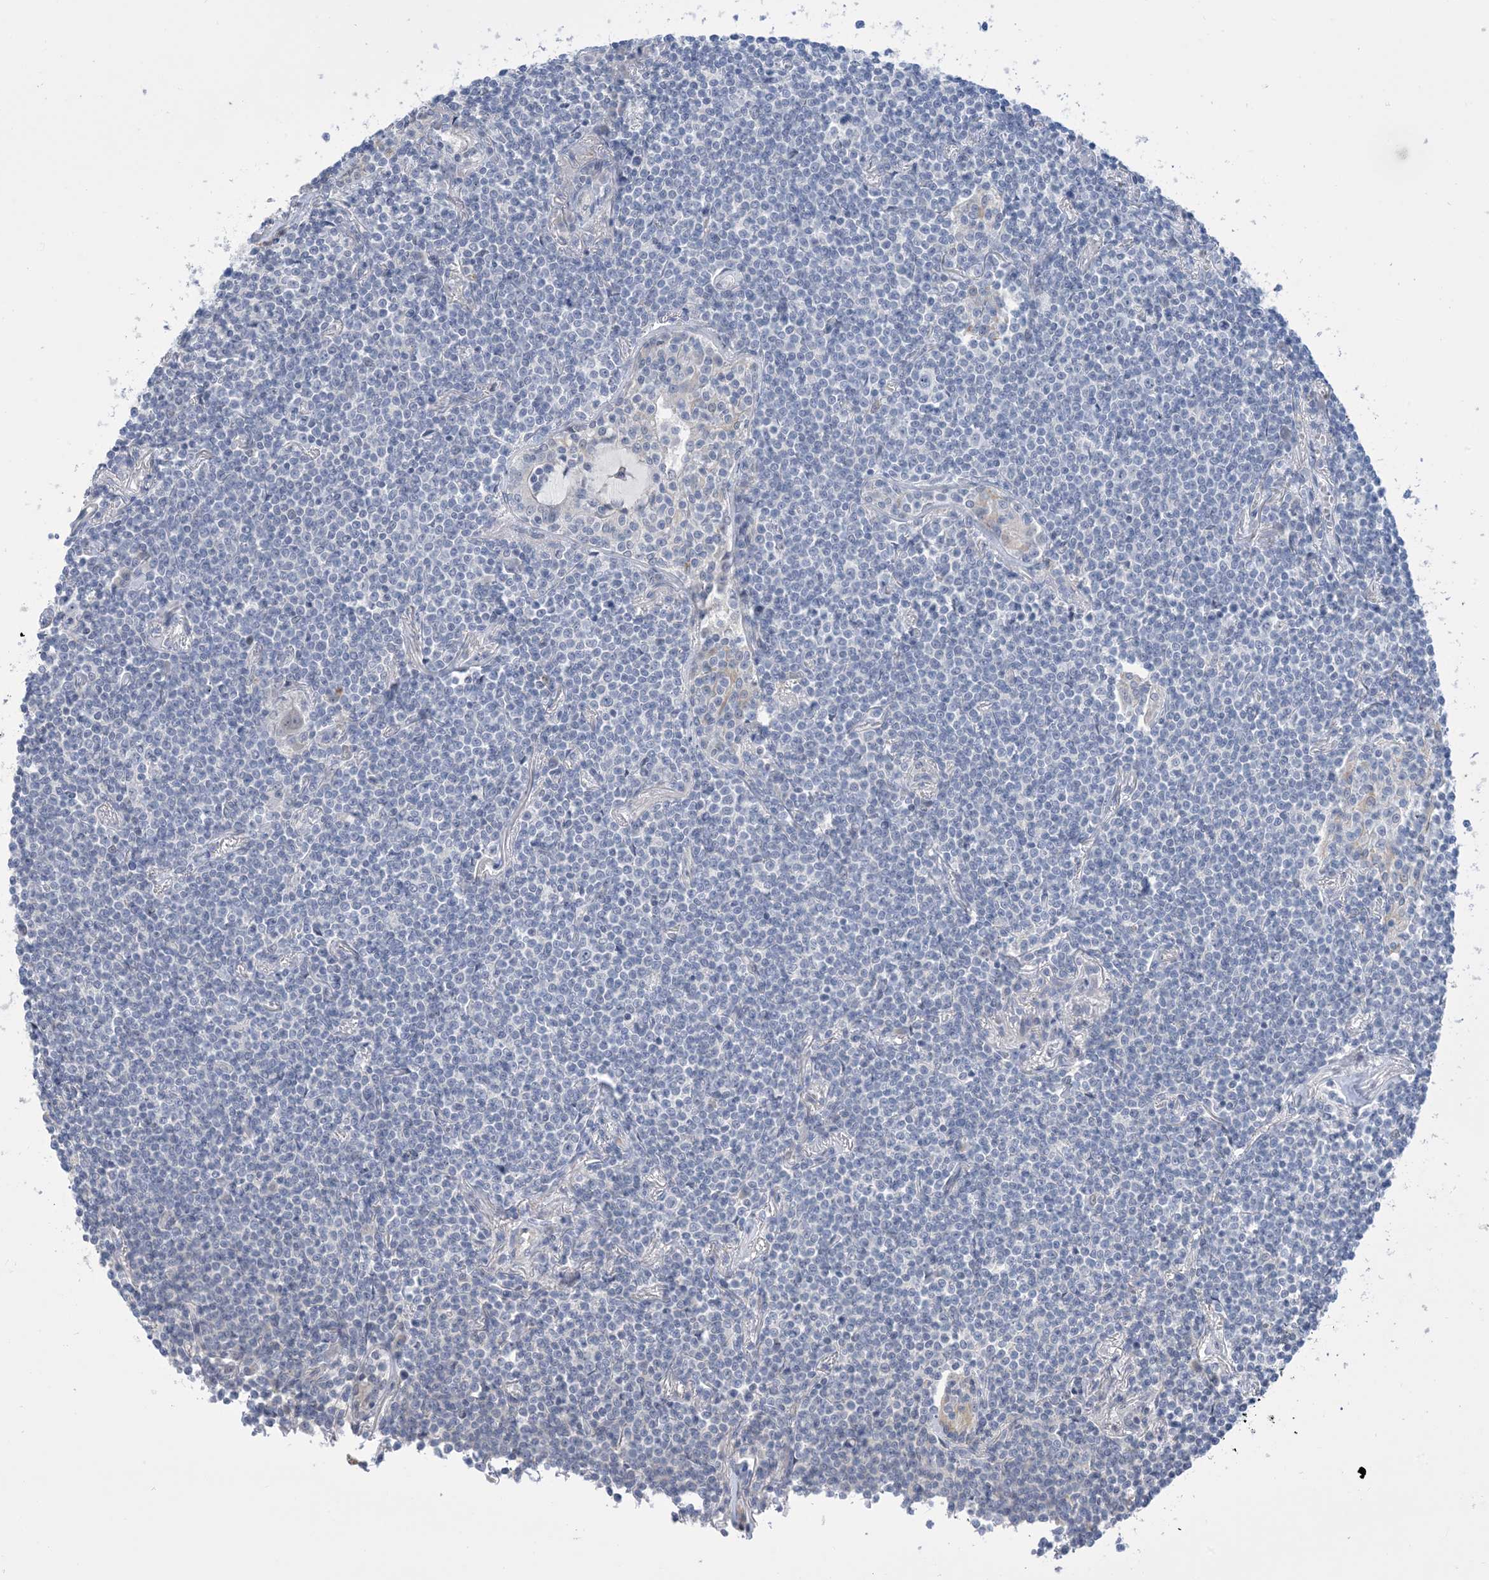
{"staining": {"intensity": "negative", "quantity": "none", "location": "none"}, "tissue": "lymphoma", "cell_type": "Tumor cells", "image_type": "cancer", "snomed": [{"axis": "morphology", "description": "Malignant lymphoma, non-Hodgkin's type, Low grade"}, {"axis": "topography", "description": "Lung"}], "caption": "A histopathology image of malignant lymphoma, non-Hodgkin's type (low-grade) stained for a protein exhibits no brown staining in tumor cells.", "gene": "TTYH1", "patient": {"sex": "female", "age": 71}}